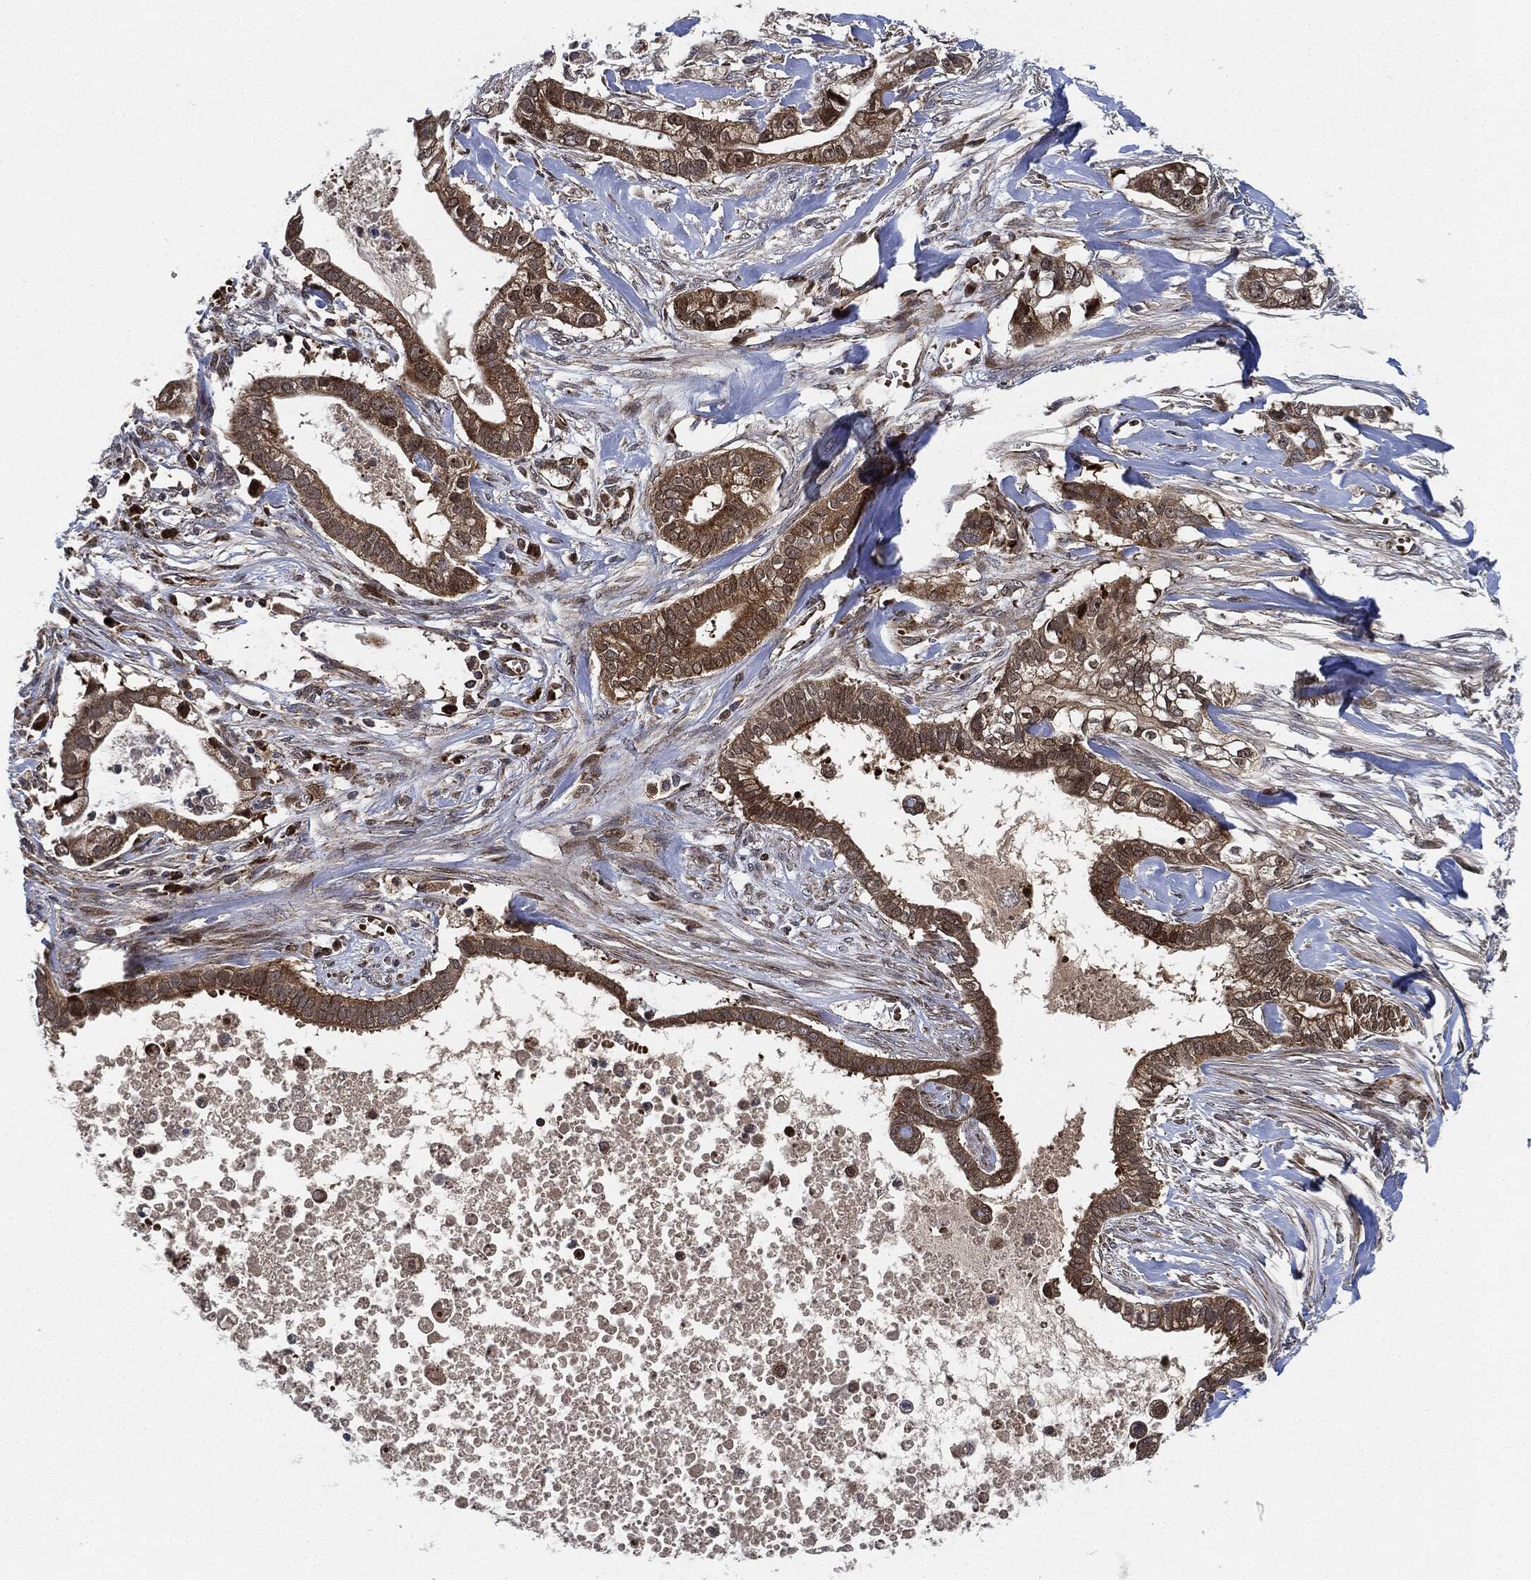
{"staining": {"intensity": "moderate", "quantity": ">75%", "location": "cytoplasmic/membranous"}, "tissue": "pancreatic cancer", "cell_type": "Tumor cells", "image_type": "cancer", "snomed": [{"axis": "morphology", "description": "Adenocarcinoma, NOS"}, {"axis": "topography", "description": "Pancreas"}], "caption": "A brown stain labels moderate cytoplasmic/membranous expression of a protein in pancreatic cancer tumor cells.", "gene": "RNASEL", "patient": {"sex": "male", "age": 61}}